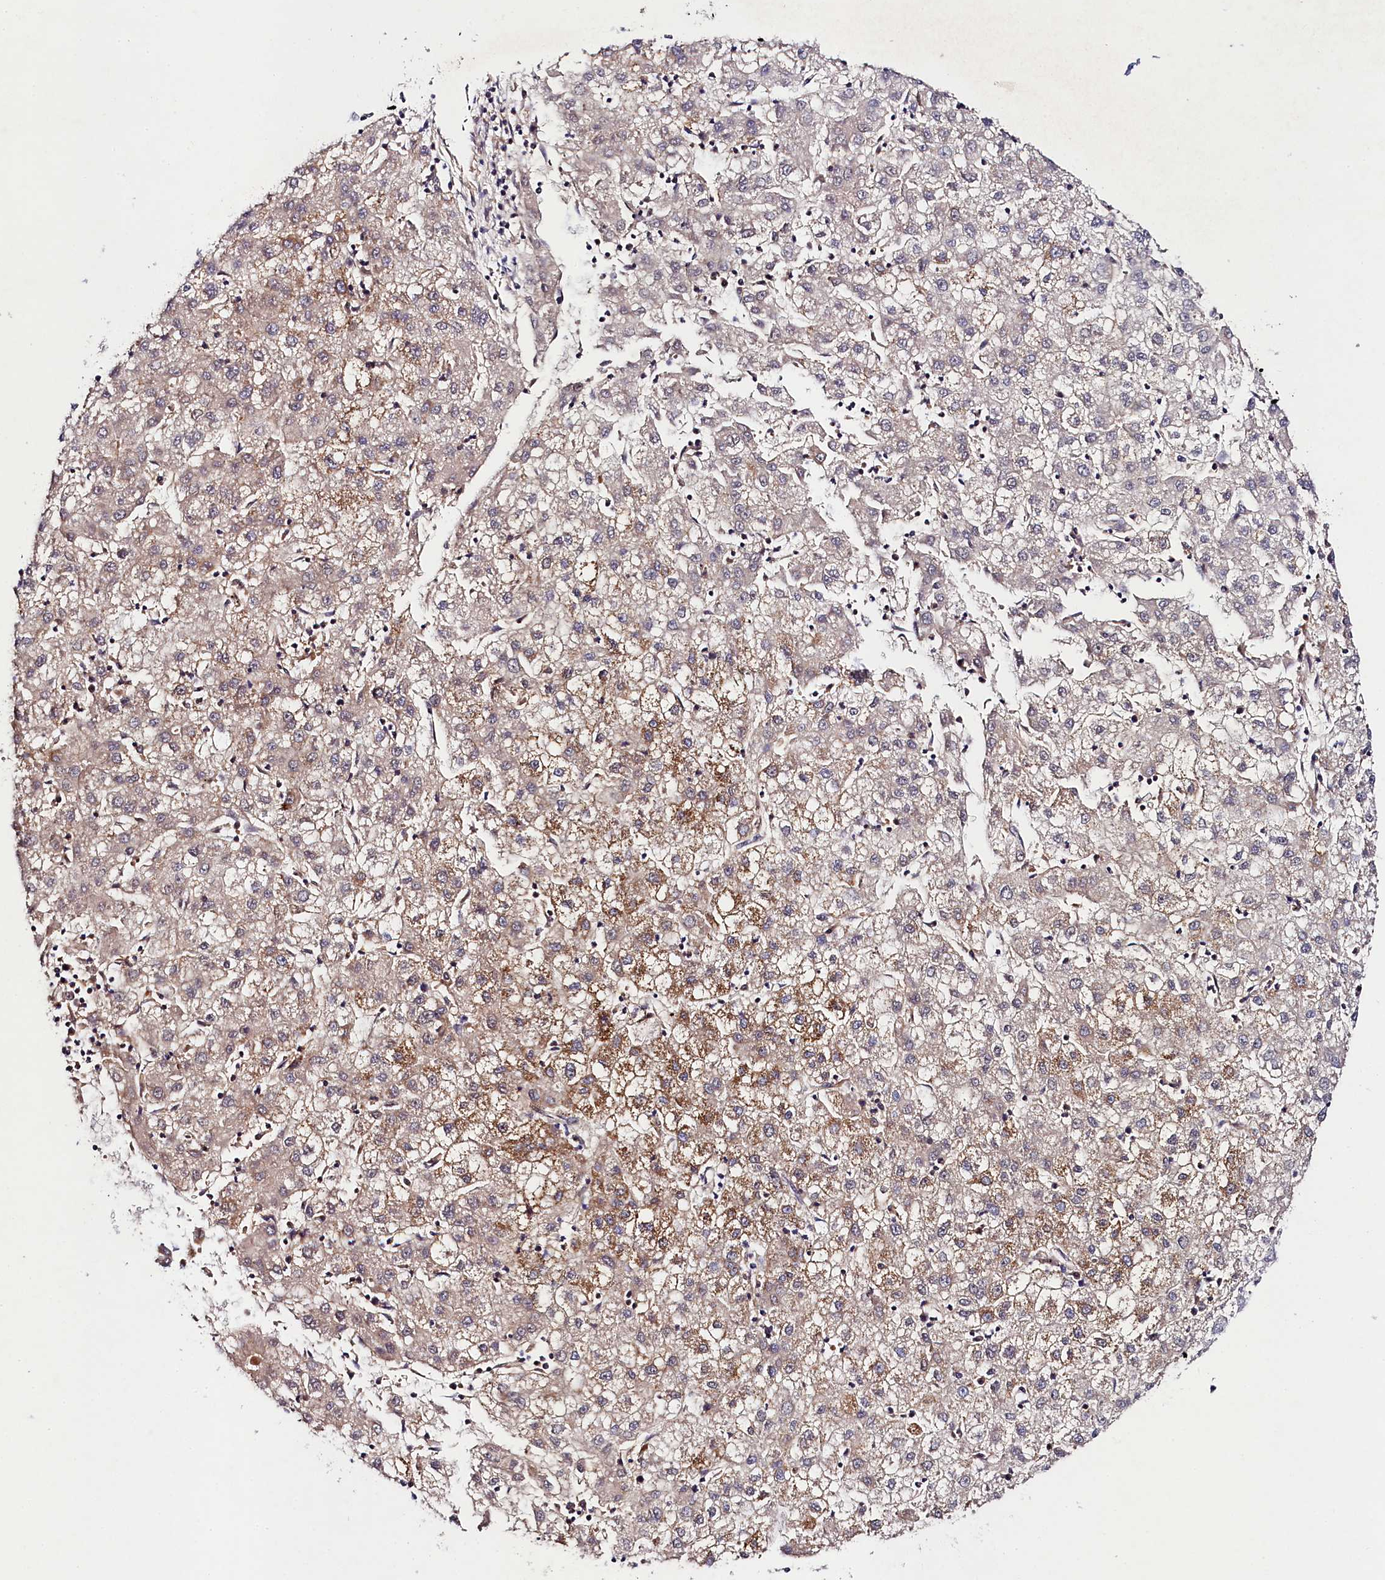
{"staining": {"intensity": "moderate", "quantity": "<25%", "location": "cytoplasmic/membranous"}, "tissue": "liver cancer", "cell_type": "Tumor cells", "image_type": "cancer", "snomed": [{"axis": "morphology", "description": "Carcinoma, Hepatocellular, NOS"}, {"axis": "topography", "description": "Liver"}], "caption": "A photomicrograph of liver cancer (hepatocellular carcinoma) stained for a protein reveals moderate cytoplasmic/membranous brown staining in tumor cells.", "gene": "FXYD6", "patient": {"sex": "male", "age": 72}}